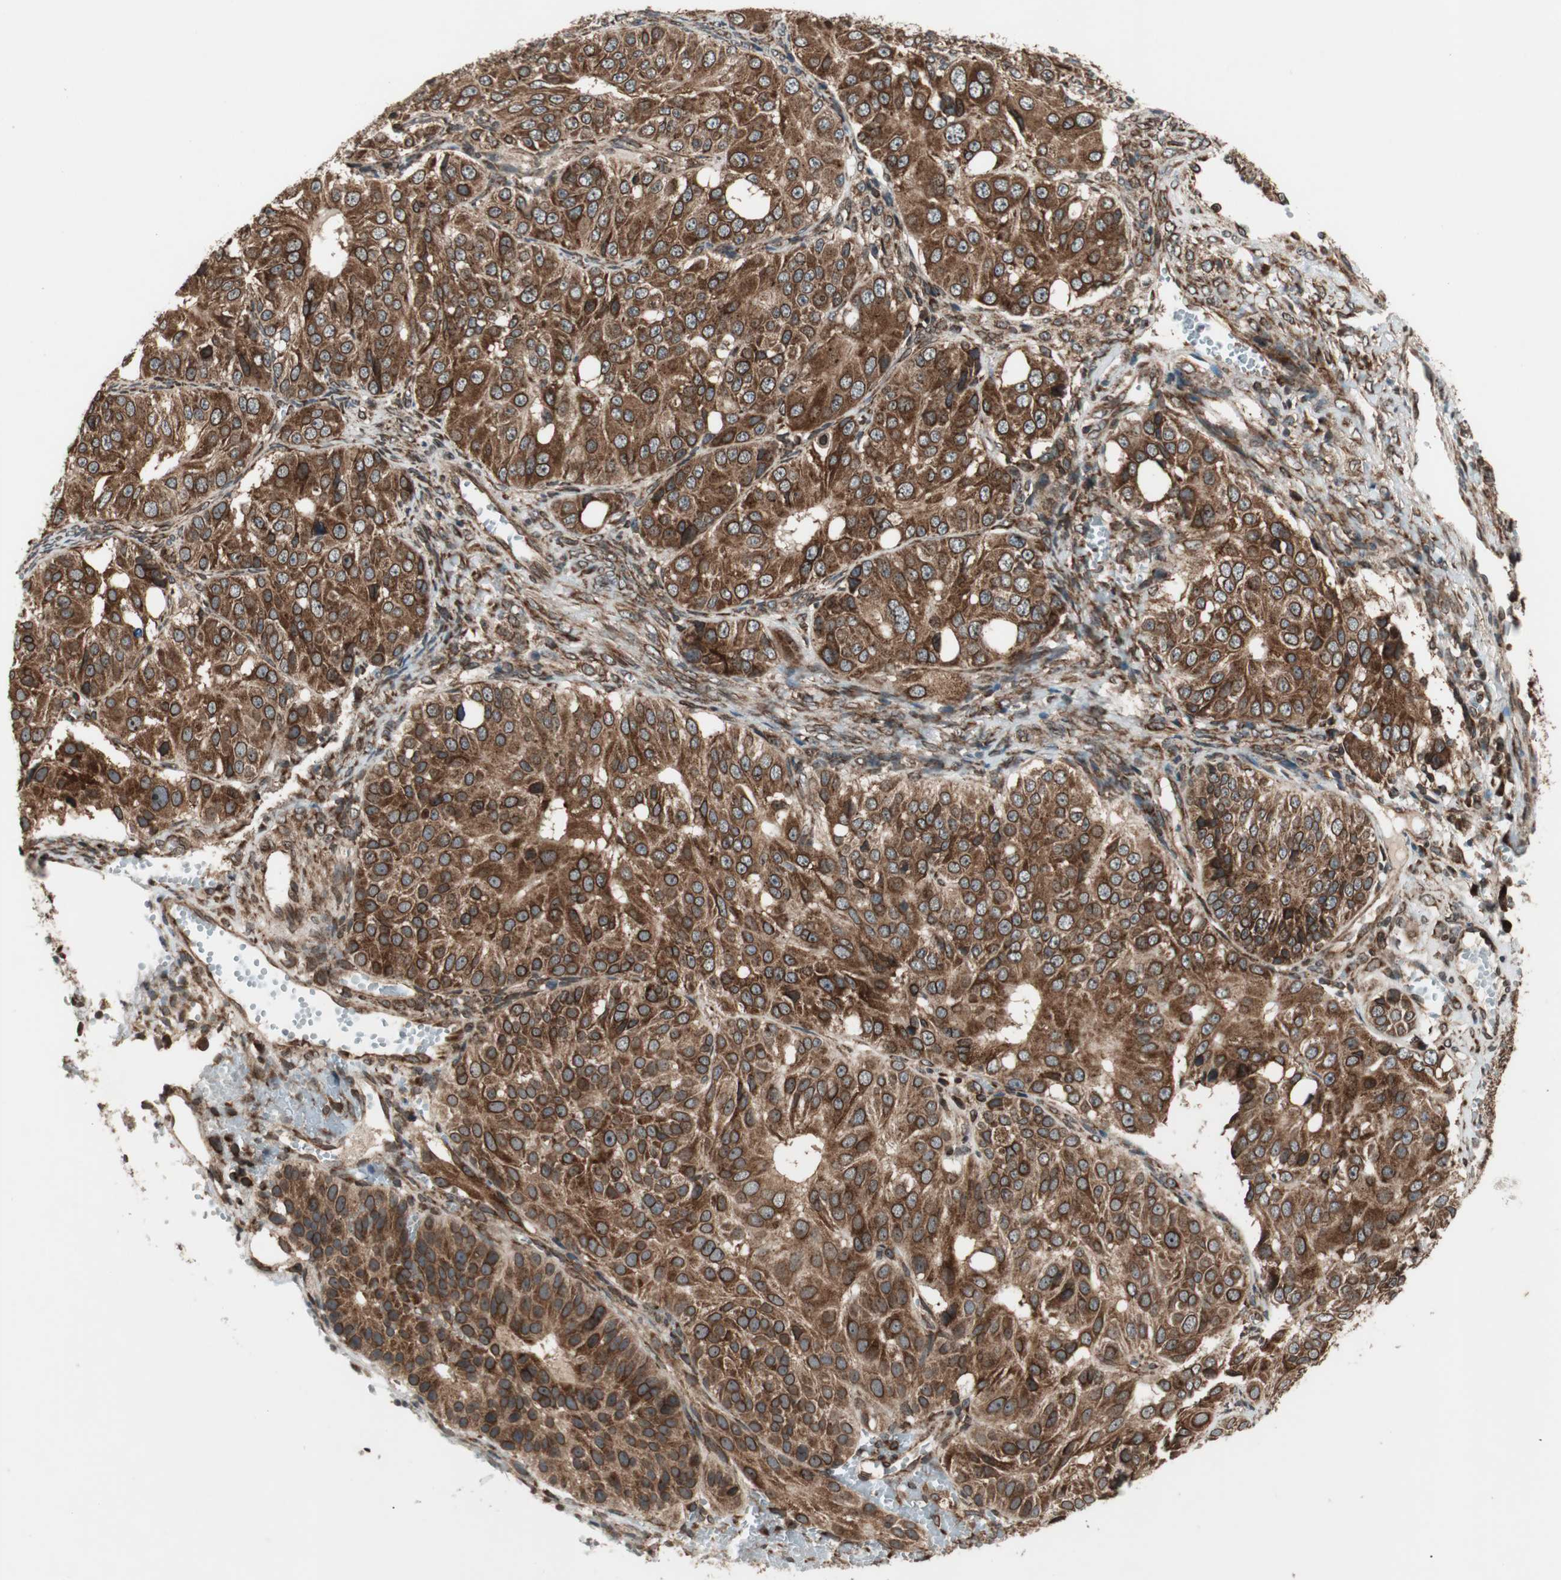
{"staining": {"intensity": "strong", "quantity": ">75%", "location": "cytoplasmic/membranous,nuclear"}, "tissue": "ovarian cancer", "cell_type": "Tumor cells", "image_type": "cancer", "snomed": [{"axis": "morphology", "description": "Carcinoma, endometroid"}, {"axis": "topography", "description": "Ovary"}], "caption": "Immunohistochemical staining of human endometroid carcinoma (ovarian) shows strong cytoplasmic/membranous and nuclear protein expression in approximately >75% of tumor cells.", "gene": "NUP62", "patient": {"sex": "female", "age": 51}}